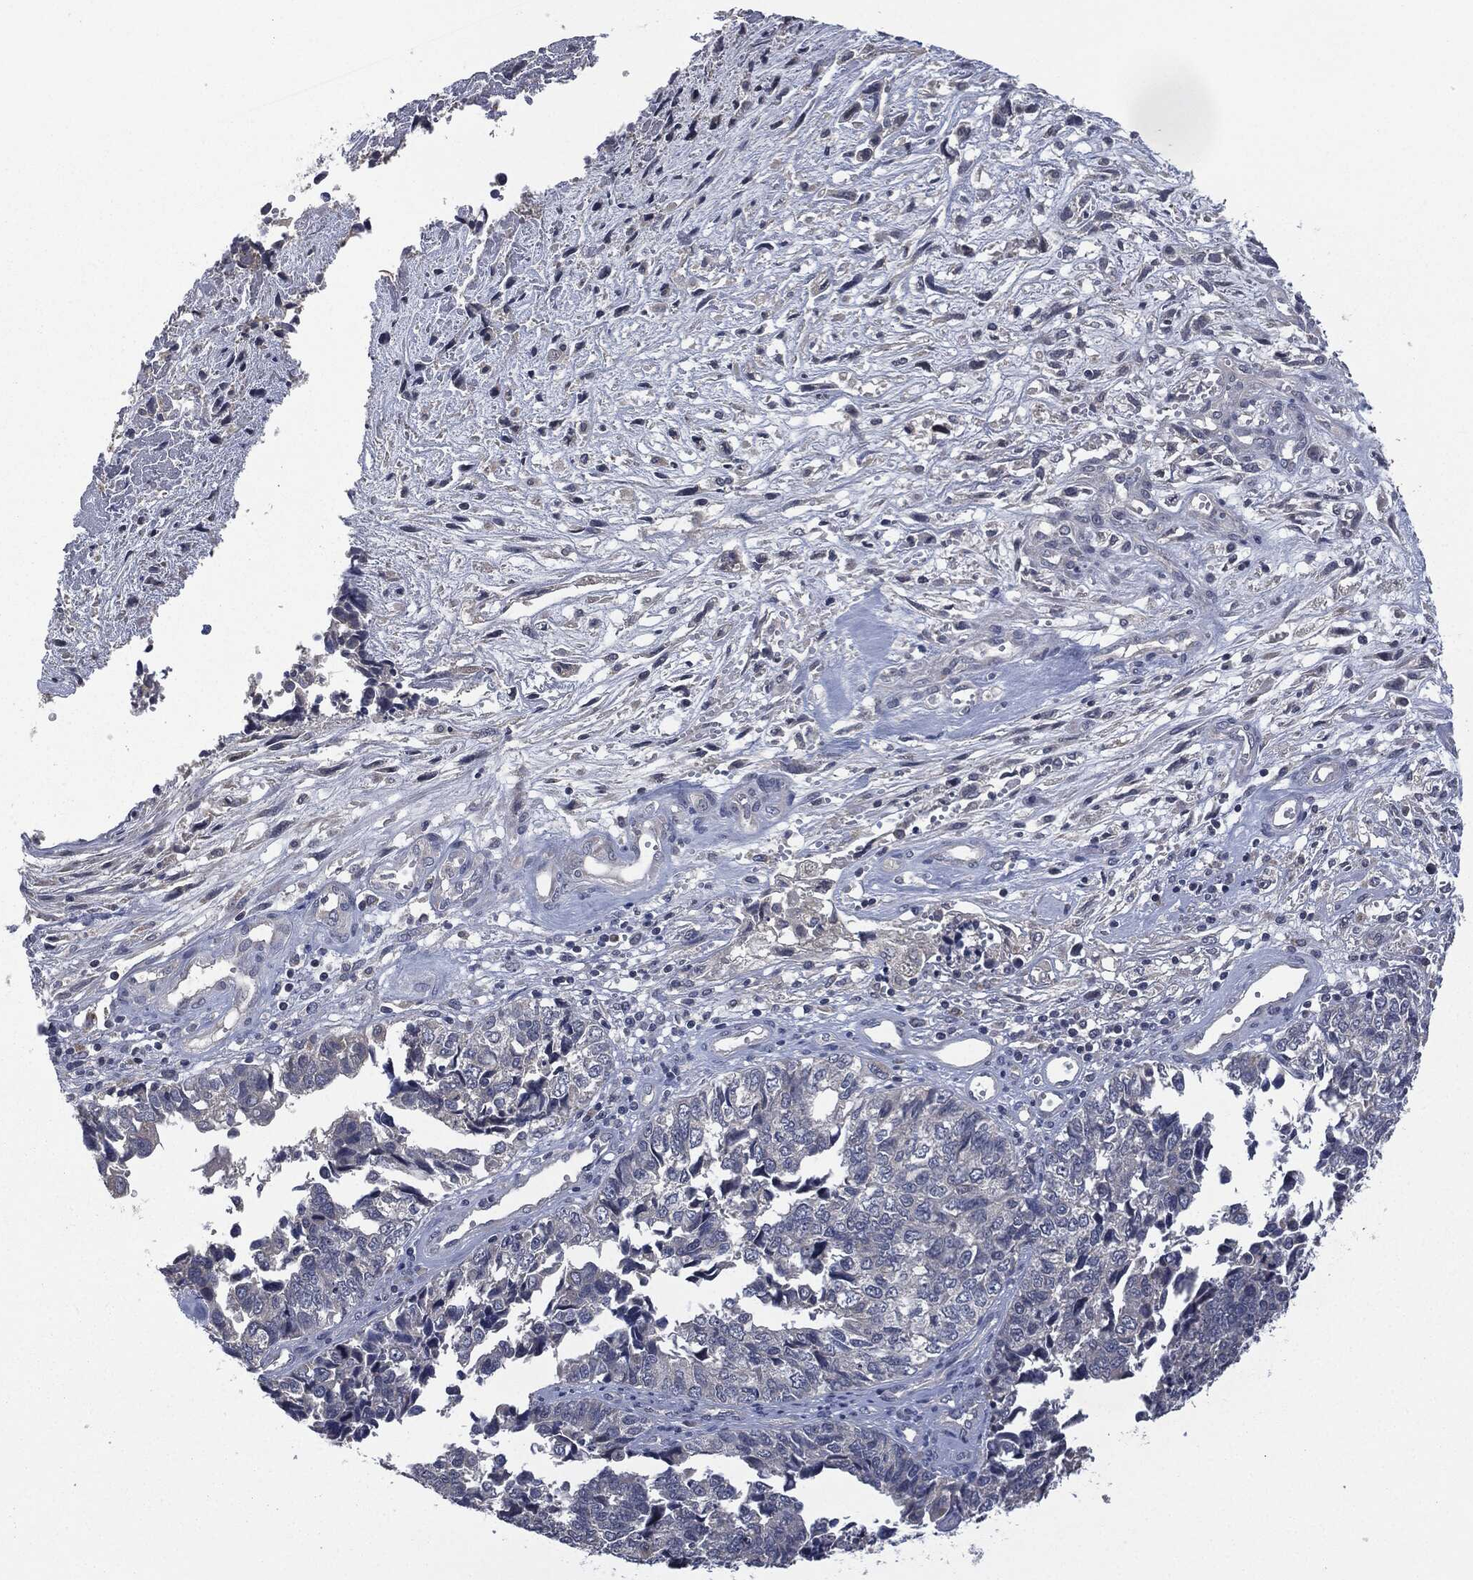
{"staining": {"intensity": "negative", "quantity": "none", "location": "none"}, "tissue": "cervical cancer", "cell_type": "Tumor cells", "image_type": "cancer", "snomed": [{"axis": "morphology", "description": "Squamous cell carcinoma, NOS"}, {"axis": "topography", "description": "Cervix"}], "caption": "An immunohistochemistry (IHC) image of cervical squamous cell carcinoma is shown. There is no staining in tumor cells of cervical squamous cell carcinoma.", "gene": "IL1RN", "patient": {"sex": "female", "age": 63}}